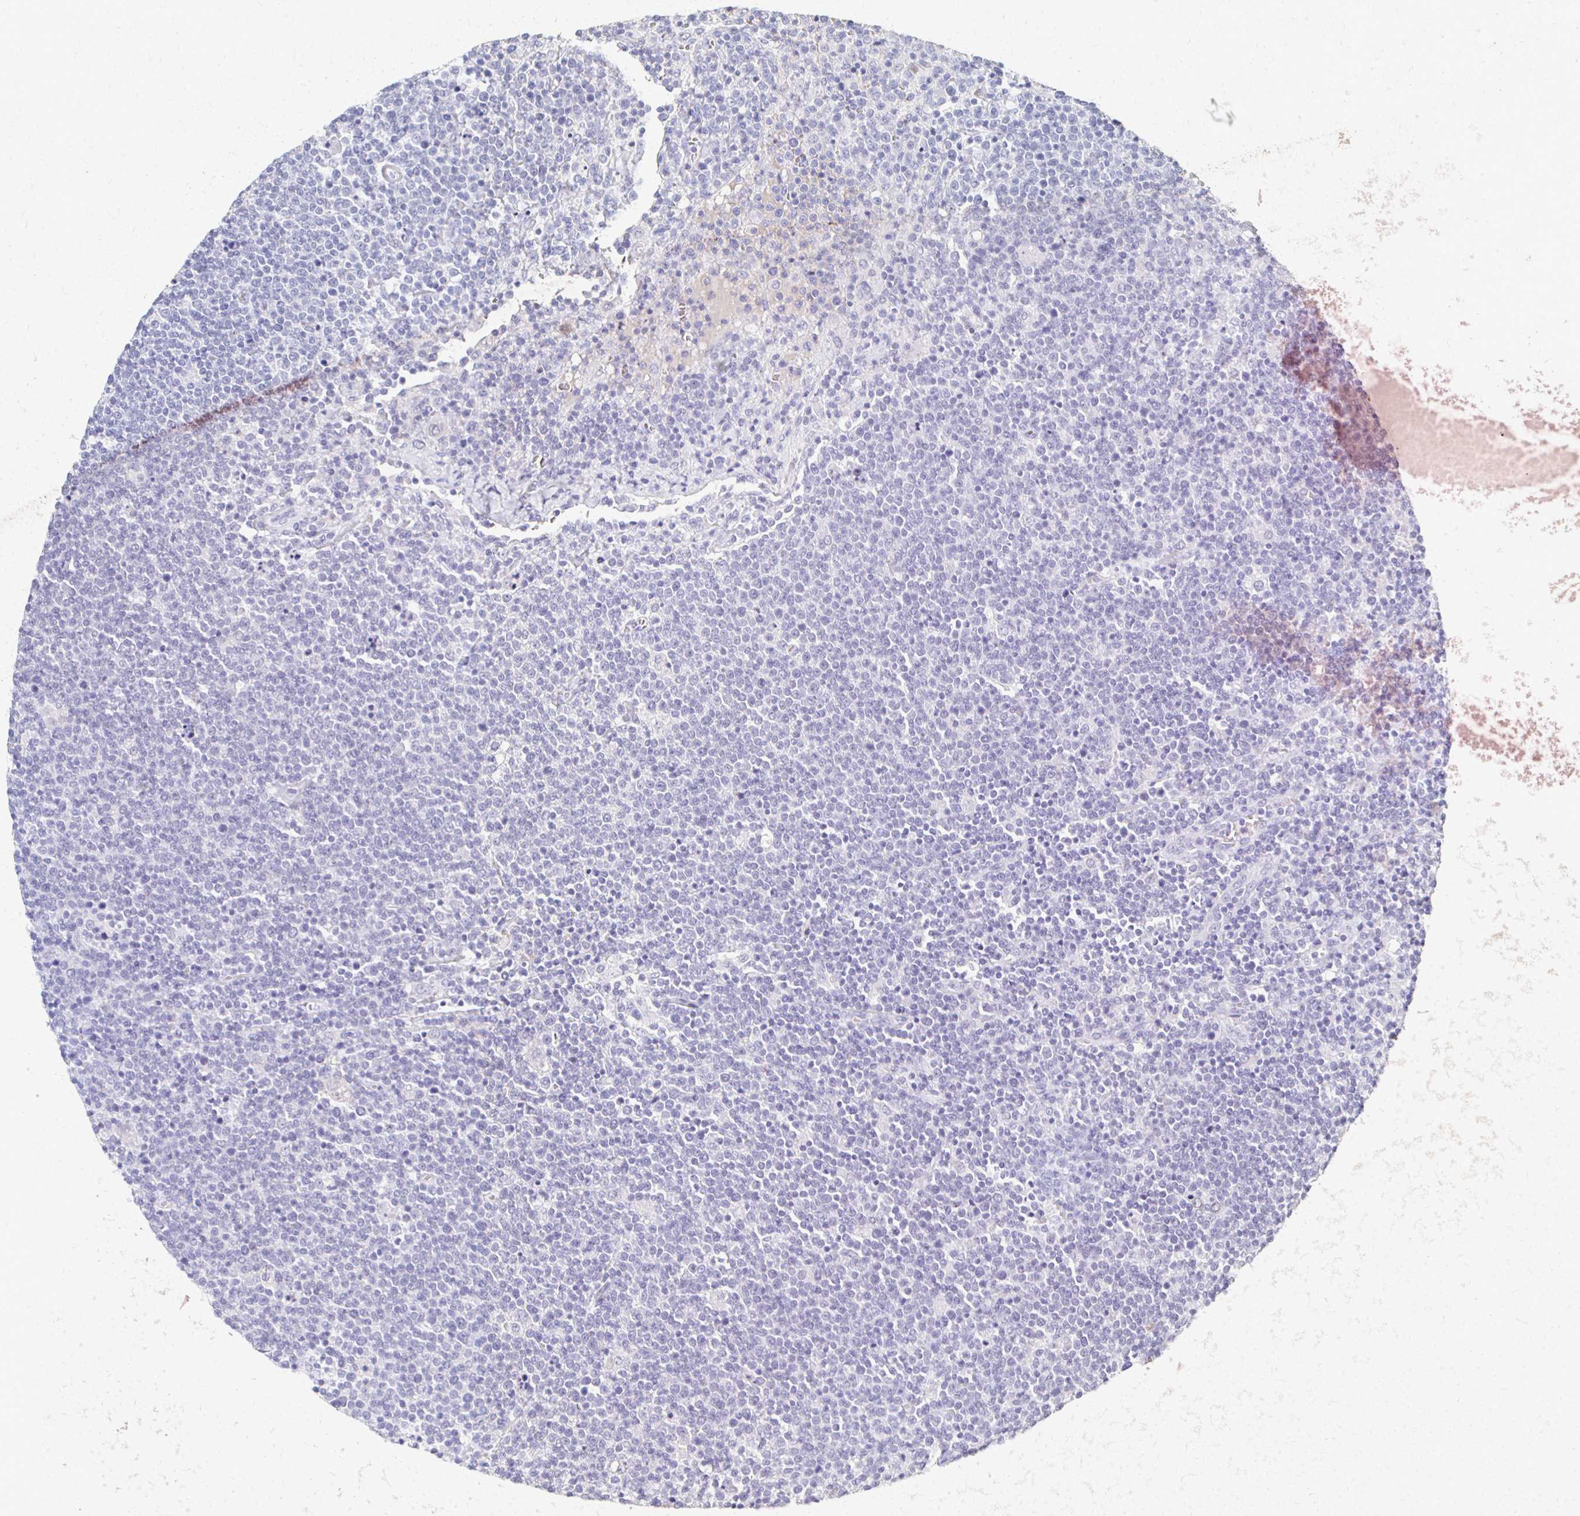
{"staining": {"intensity": "negative", "quantity": "none", "location": "none"}, "tissue": "lymphoma", "cell_type": "Tumor cells", "image_type": "cancer", "snomed": [{"axis": "morphology", "description": "Malignant lymphoma, non-Hodgkin's type, High grade"}, {"axis": "topography", "description": "Lymph node"}], "caption": "DAB immunohistochemical staining of human lymphoma shows no significant staining in tumor cells.", "gene": "CXCR2", "patient": {"sex": "male", "age": 61}}